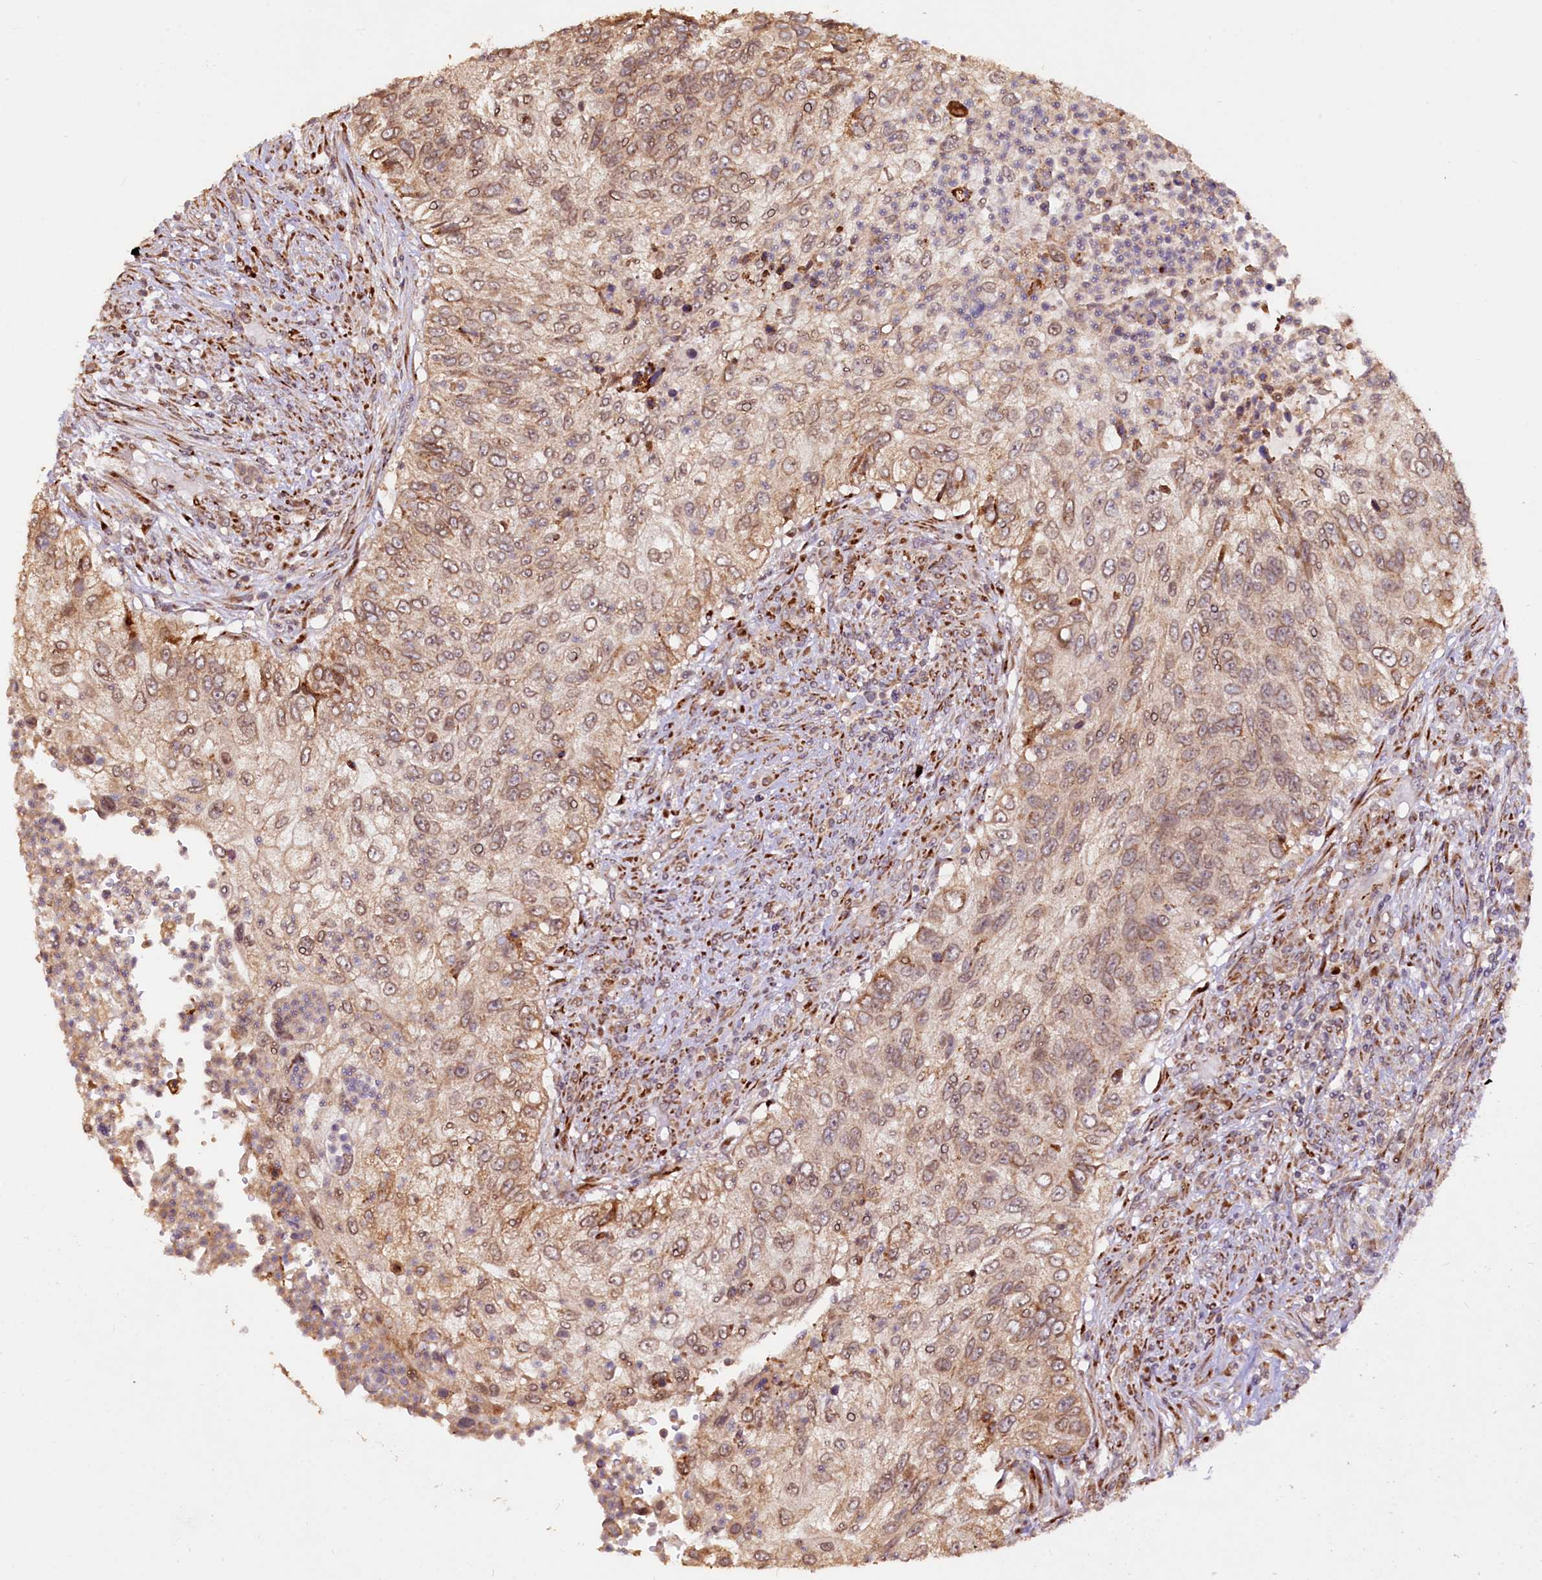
{"staining": {"intensity": "weak", "quantity": ">75%", "location": "cytoplasmic/membranous,nuclear"}, "tissue": "urothelial cancer", "cell_type": "Tumor cells", "image_type": "cancer", "snomed": [{"axis": "morphology", "description": "Urothelial carcinoma, High grade"}, {"axis": "topography", "description": "Urinary bladder"}], "caption": "Immunohistochemical staining of human urothelial carcinoma (high-grade) demonstrates weak cytoplasmic/membranous and nuclear protein staining in approximately >75% of tumor cells. Immunohistochemistry stains the protein in brown and the nuclei are stained blue.", "gene": "C5orf15", "patient": {"sex": "female", "age": 60}}